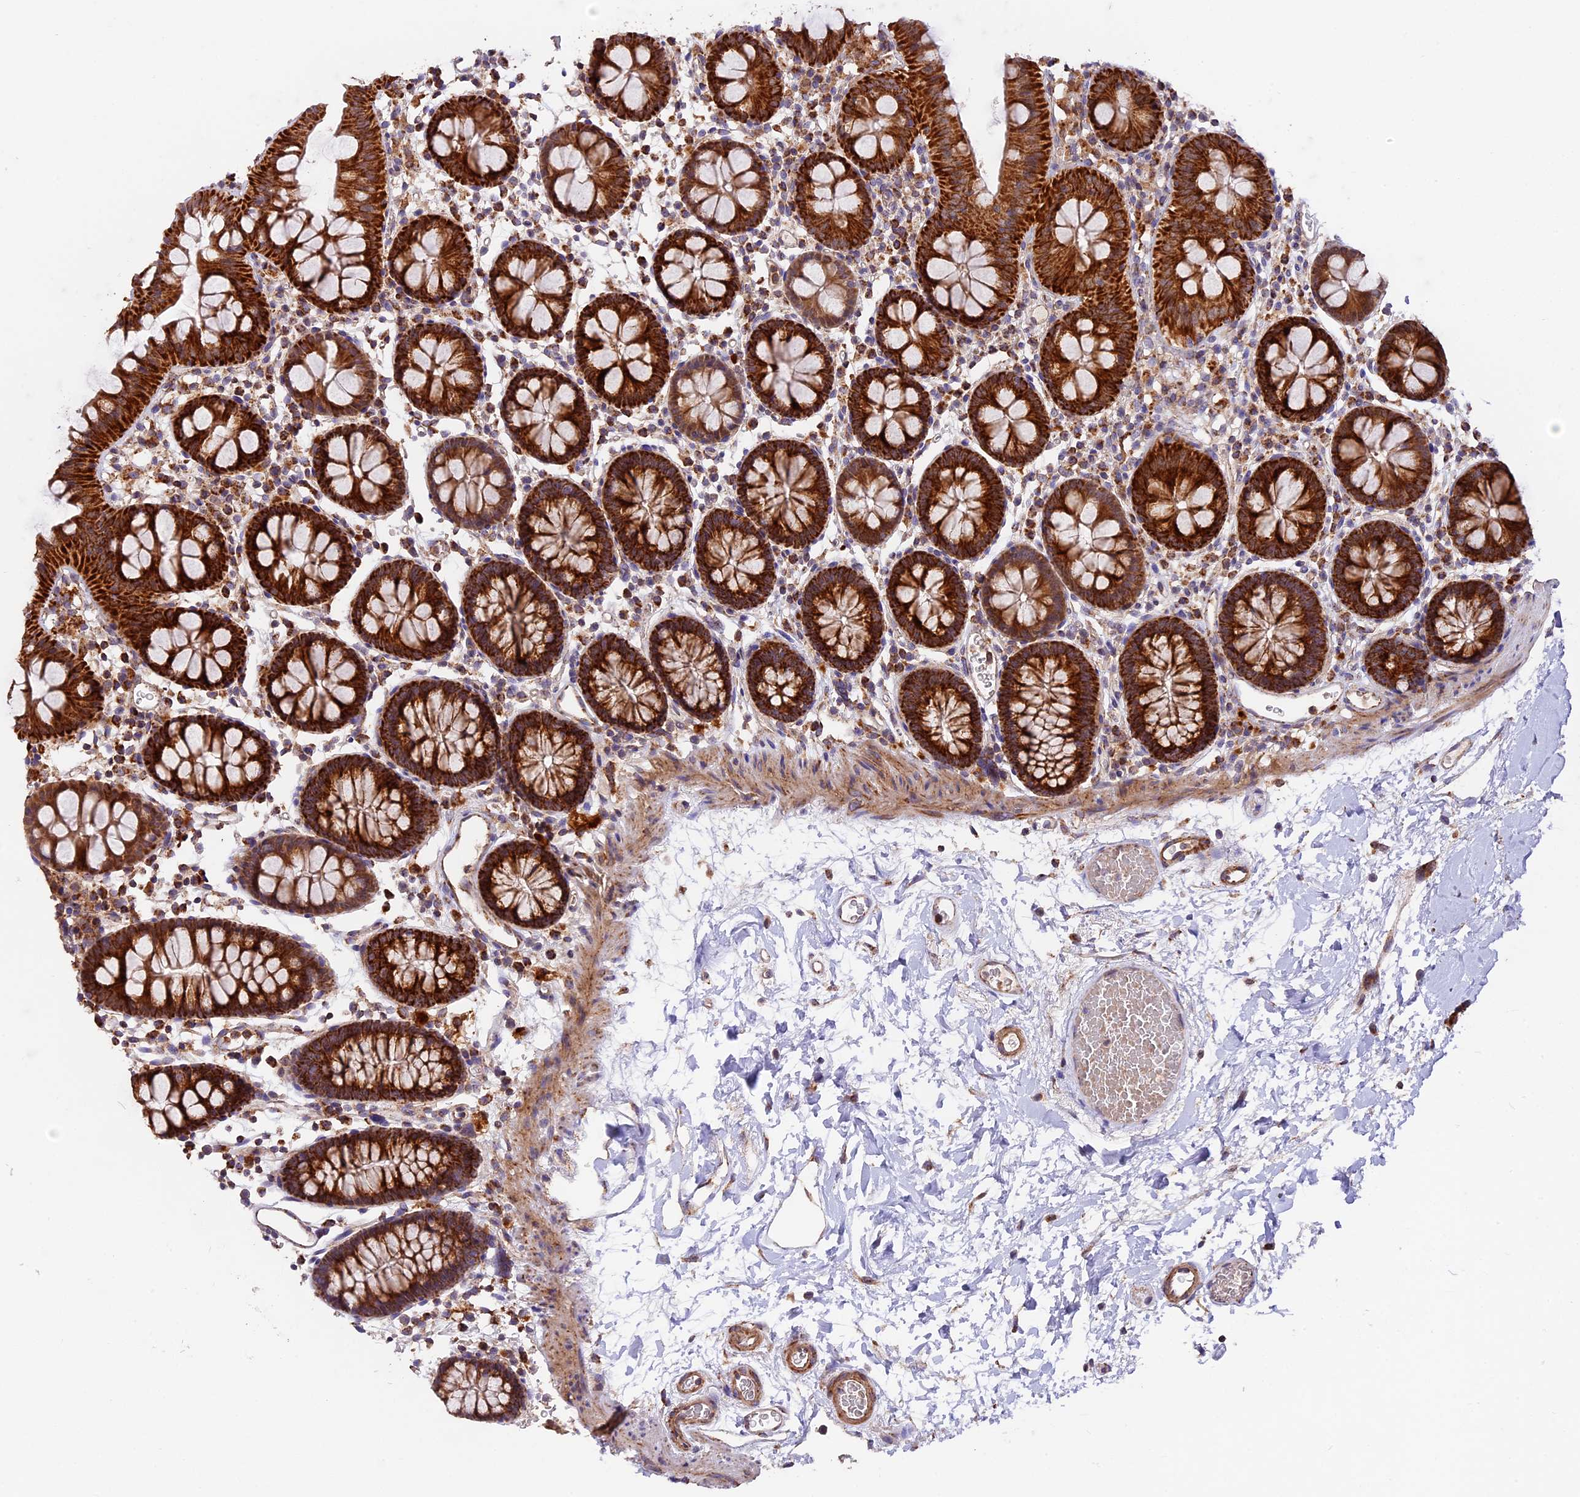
{"staining": {"intensity": "moderate", "quantity": ">75%", "location": "cytoplasmic/membranous"}, "tissue": "colon", "cell_type": "Endothelial cells", "image_type": "normal", "snomed": [{"axis": "morphology", "description": "Normal tissue, NOS"}, {"axis": "topography", "description": "Colon"}], "caption": "Protein expression analysis of benign human colon reveals moderate cytoplasmic/membranous staining in about >75% of endothelial cells. (Brightfield microscopy of DAB IHC at high magnification).", "gene": "NDUFA8", "patient": {"sex": "male", "age": 75}}